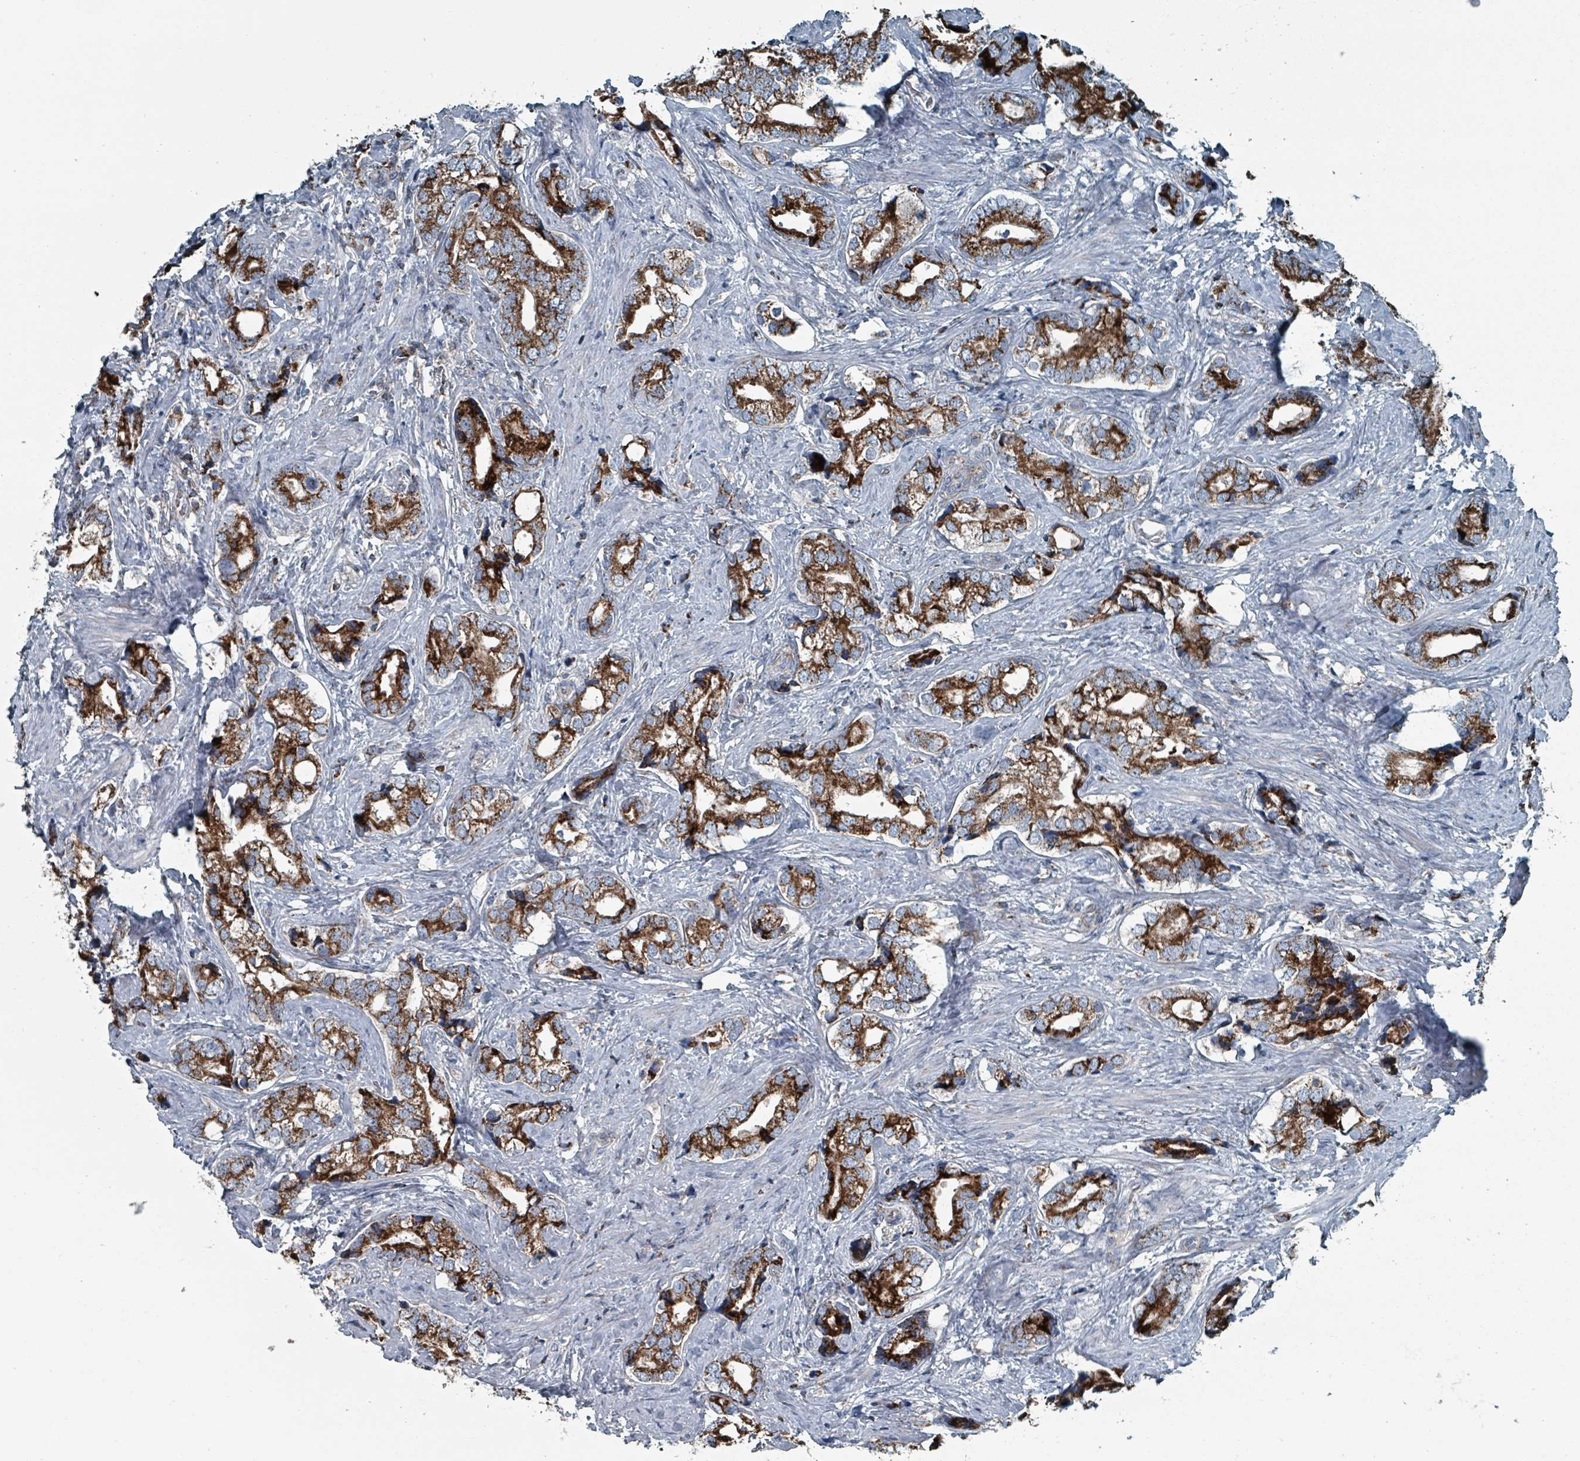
{"staining": {"intensity": "strong", "quantity": ">75%", "location": "cytoplasmic/membranous"}, "tissue": "prostate cancer", "cell_type": "Tumor cells", "image_type": "cancer", "snomed": [{"axis": "morphology", "description": "Adenocarcinoma, High grade"}, {"axis": "topography", "description": "Prostate"}], "caption": "Immunohistochemistry (IHC) staining of prostate cancer, which reveals high levels of strong cytoplasmic/membranous positivity in approximately >75% of tumor cells indicating strong cytoplasmic/membranous protein staining. The staining was performed using DAB (3,3'-diaminobenzidine) (brown) for protein detection and nuclei were counterstained in hematoxylin (blue).", "gene": "ABHD18", "patient": {"sex": "male", "age": 75}}